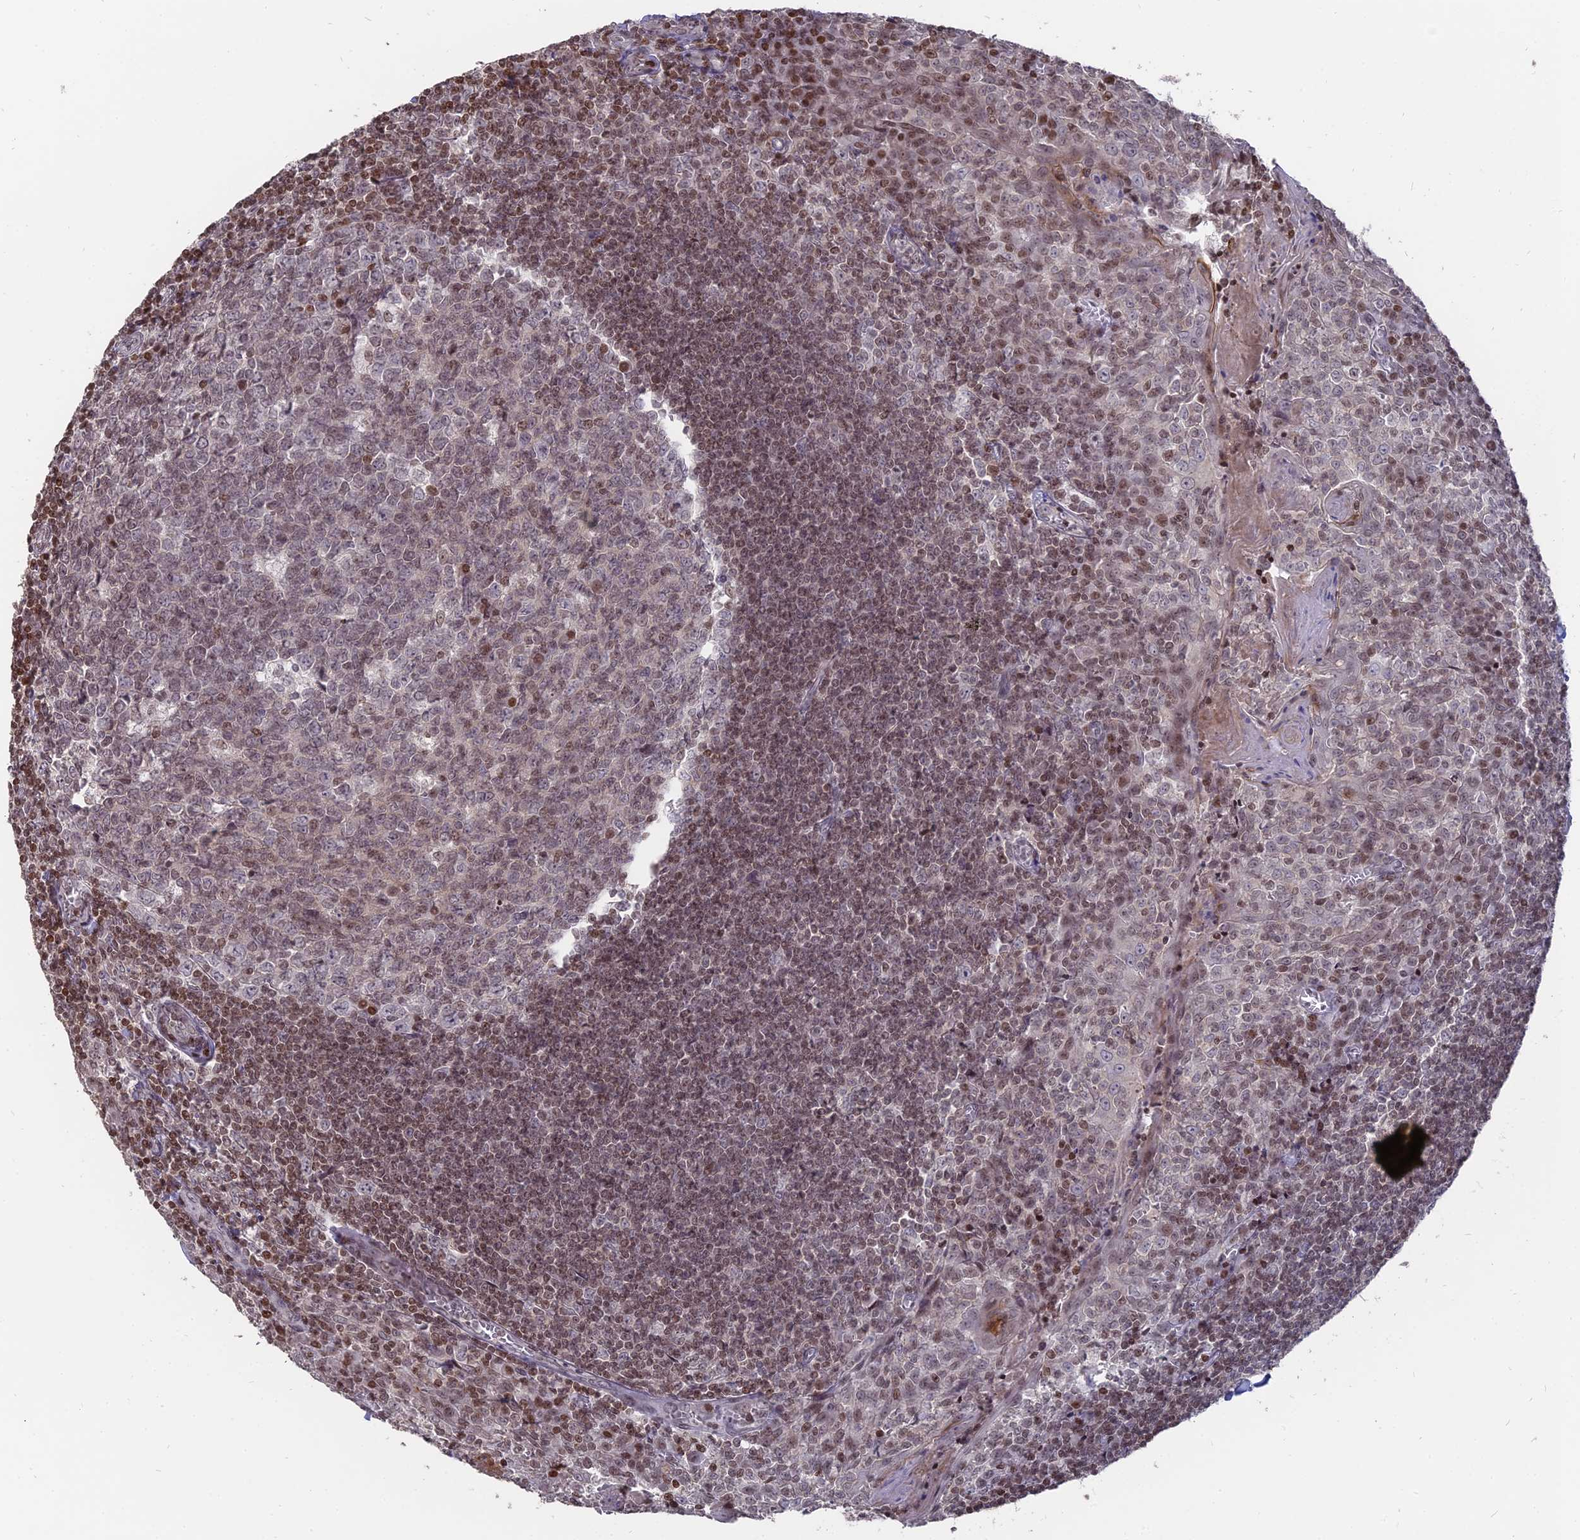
{"staining": {"intensity": "moderate", "quantity": "<25%", "location": "nuclear"}, "tissue": "tonsil", "cell_type": "Germinal center cells", "image_type": "normal", "snomed": [{"axis": "morphology", "description": "Normal tissue, NOS"}, {"axis": "topography", "description": "Tonsil"}], "caption": "Immunohistochemical staining of unremarkable tonsil exhibits low levels of moderate nuclear expression in about <25% of germinal center cells. Nuclei are stained in blue.", "gene": "NR1H3", "patient": {"sex": "male", "age": 27}}